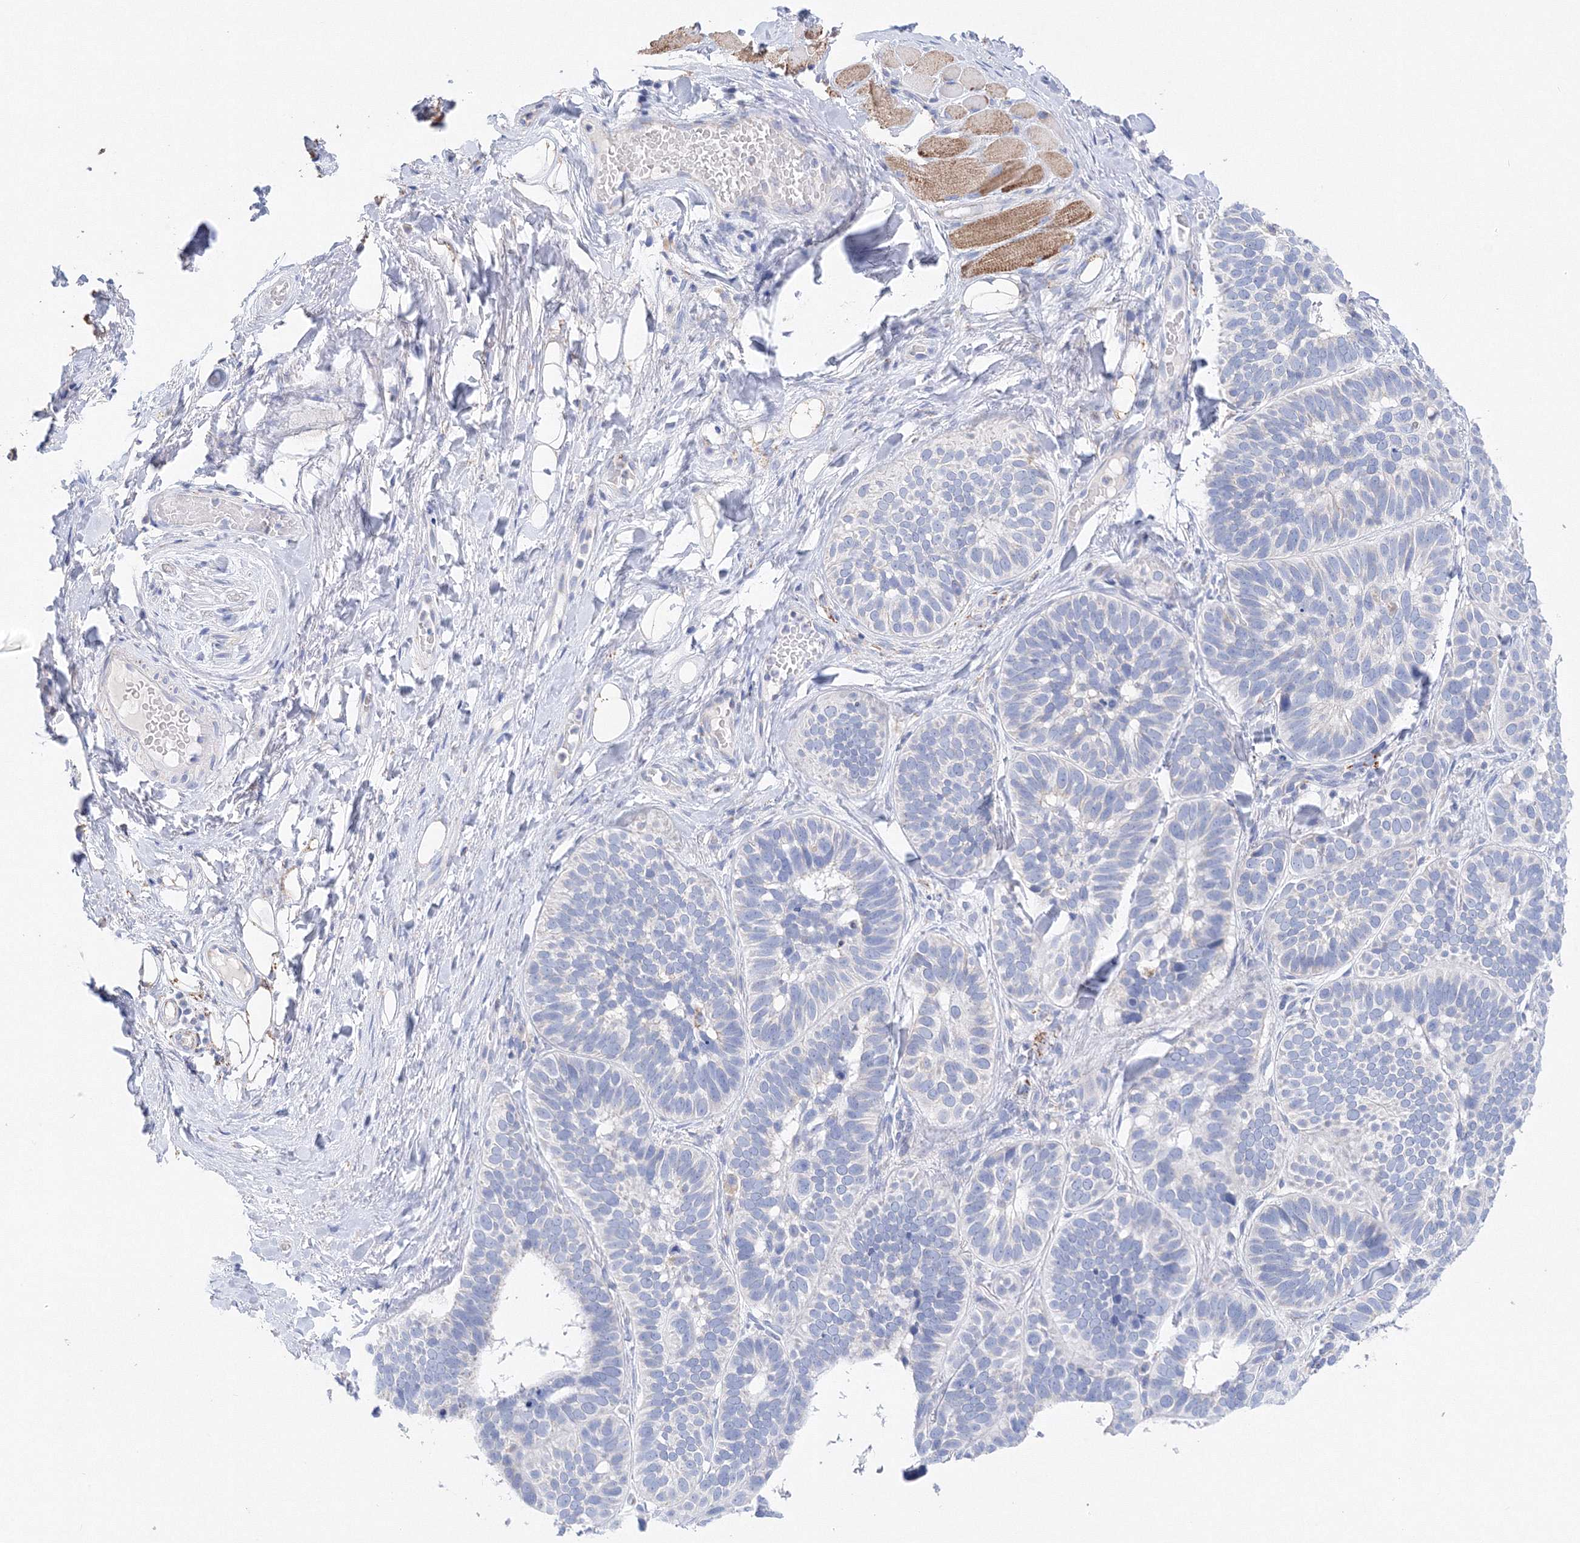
{"staining": {"intensity": "negative", "quantity": "none", "location": "none"}, "tissue": "skin cancer", "cell_type": "Tumor cells", "image_type": "cancer", "snomed": [{"axis": "morphology", "description": "Basal cell carcinoma"}, {"axis": "topography", "description": "Skin"}], "caption": "Skin cancer (basal cell carcinoma) was stained to show a protein in brown. There is no significant expression in tumor cells. (Brightfield microscopy of DAB (3,3'-diaminobenzidine) immunohistochemistry at high magnification).", "gene": "MERTK", "patient": {"sex": "male", "age": 62}}